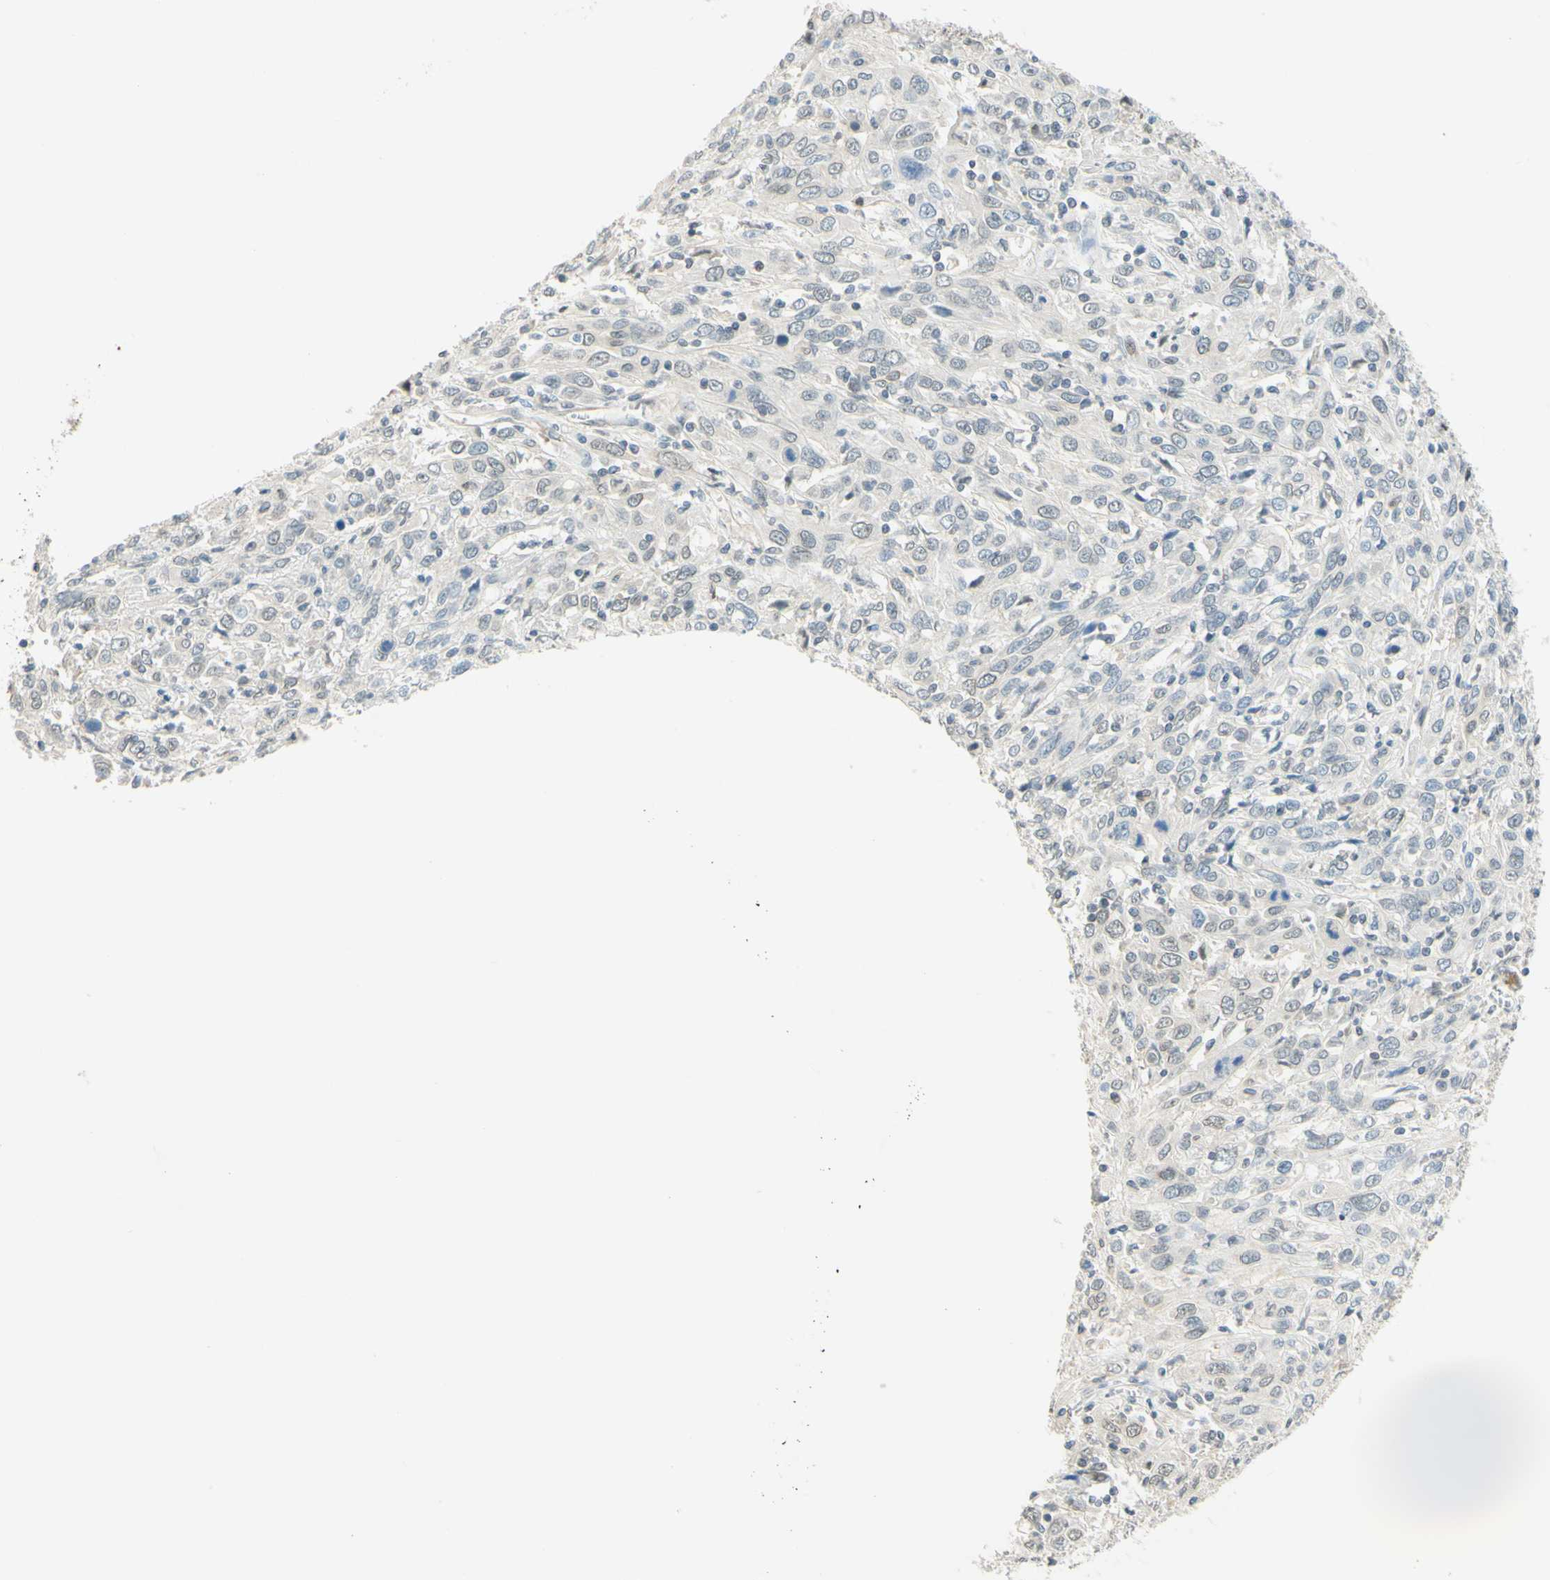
{"staining": {"intensity": "negative", "quantity": "none", "location": "none"}, "tissue": "cervical cancer", "cell_type": "Tumor cells", "image_type": "cancer", "snomed": [{"axis": "morphology", "description": "Squamous cell carcinoma, NOS"}, {"axis": "topography", "description": "Cervix"}], "caption": "Tumor cells are negative for brown protein staining in cervical cancer.", "gene": "C2CD2L", "patient": {"sex": "female", "age": 46}}